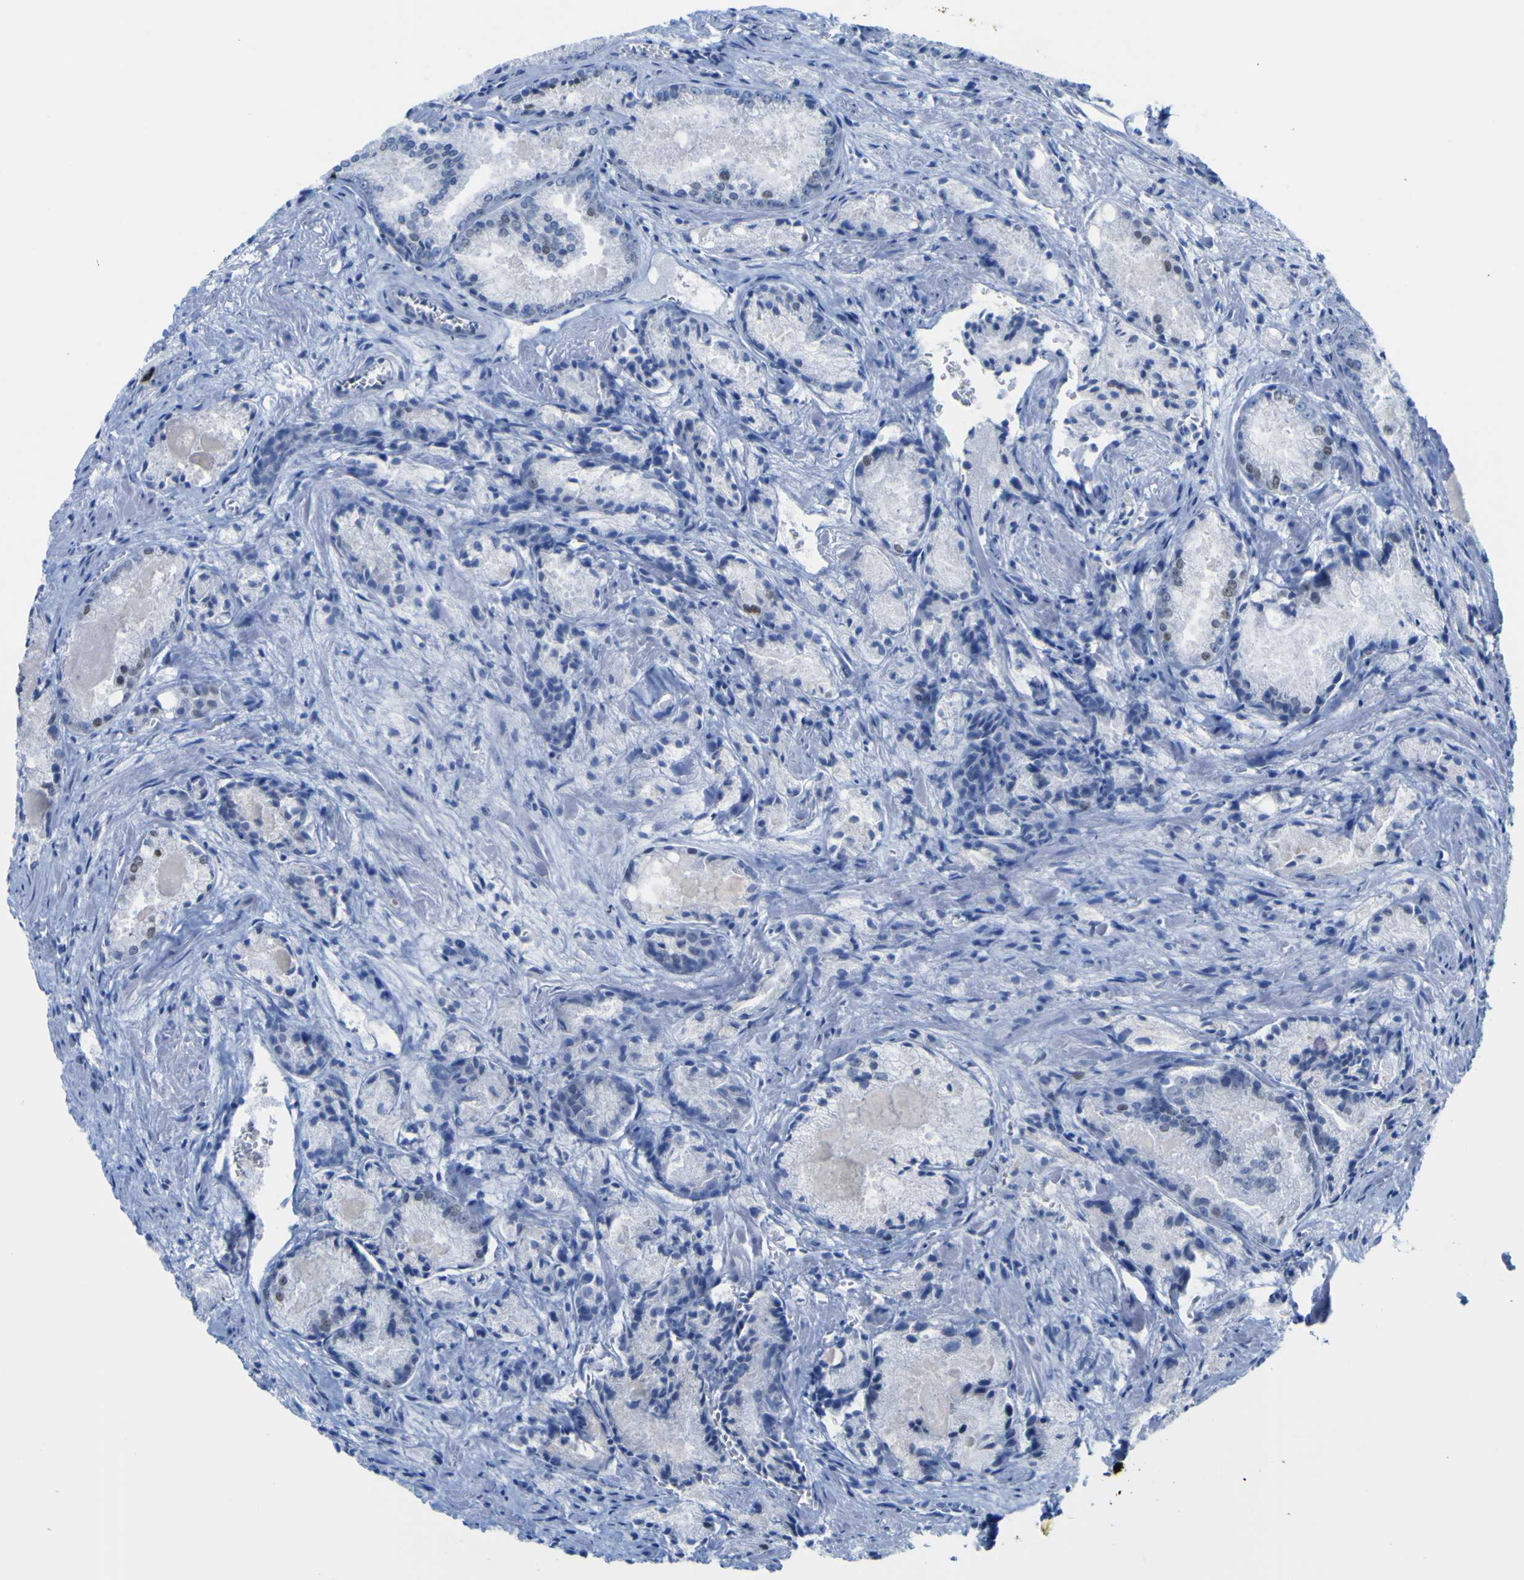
{"staining": {"intensity": "weak", "quantity": "<25%", "location": "nuclear"}, "tissue": "prostate cancer", "cell_type": "Tumor cells", "image_type": "cancer", "snomed": [{"axis": "morphology", "description": "Adenocarcinoma, Low grade"}, {"axis": "topography", "description": "Prostate"}], "caption": "The micrograph shows no staining of tumor cells in prostate cancer (low-grade adenocarcinoma). Brightfield microscopy of immunohistochemistry stained with DAB (brown) and hematoxylin (blue), captured at high magnification.", "gene": "DACH1", "patient": {"sex": "male", "age": 64}}